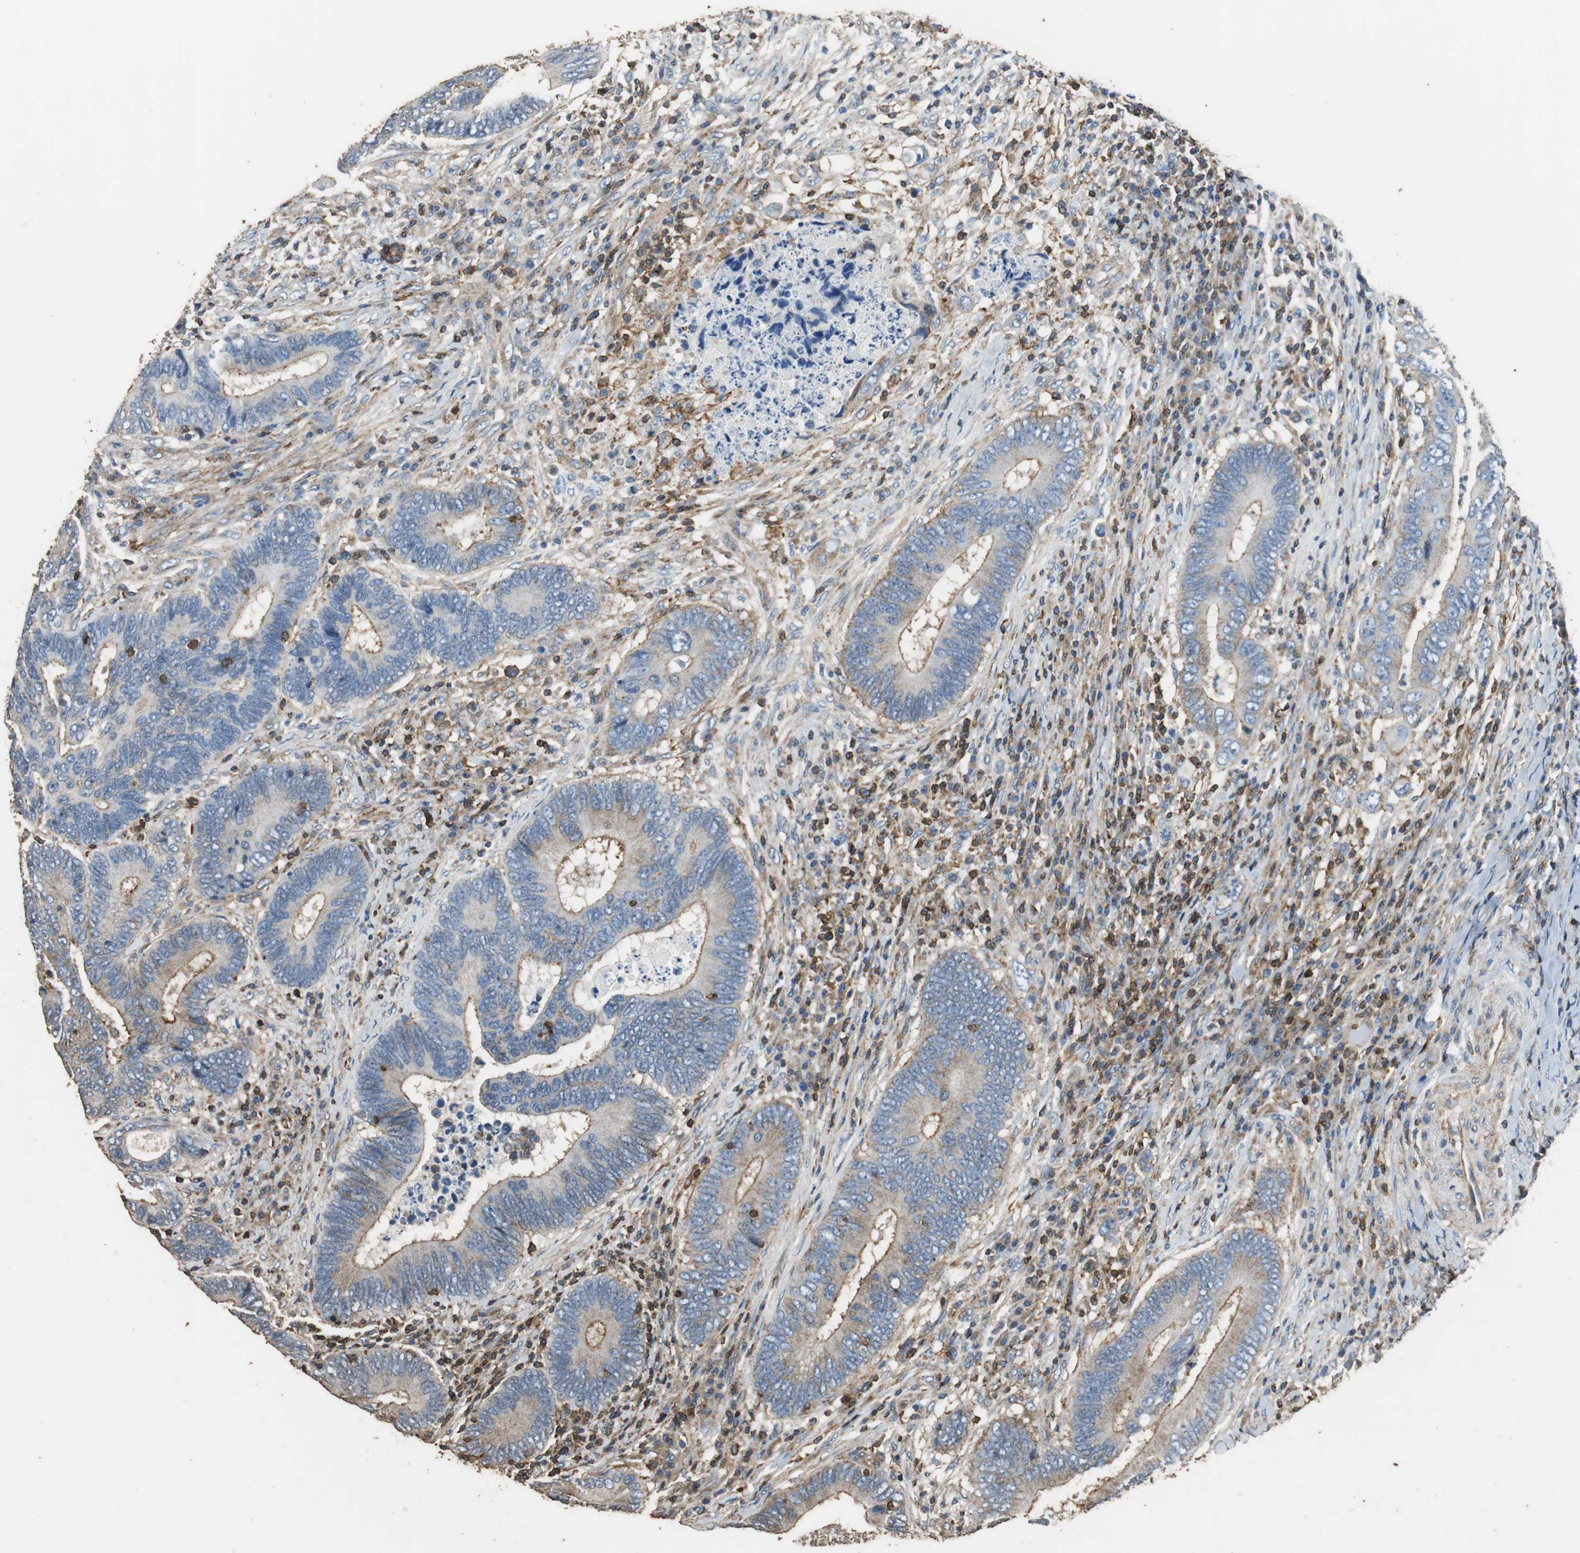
{"staining": {"intensity": "weak", "quantity": "<25%", "location": "cytoplasmic/membranous"}, "tissue": "colorectal cancer", "cell_type": "Tumor cells", "image_type": "cancer", "snomed": [{"axis": "morphology", "description": "Adenocarcinoma, NOS"}, {"axis": "topography", "description": "Colon"}], "caption": "A photomicrograph of colorectal adenocarcinoma stained for a protein displays no brown staining in tumor cells.", "gene": "PRKRA", "patient": {"sex": "female", "age": 78}}